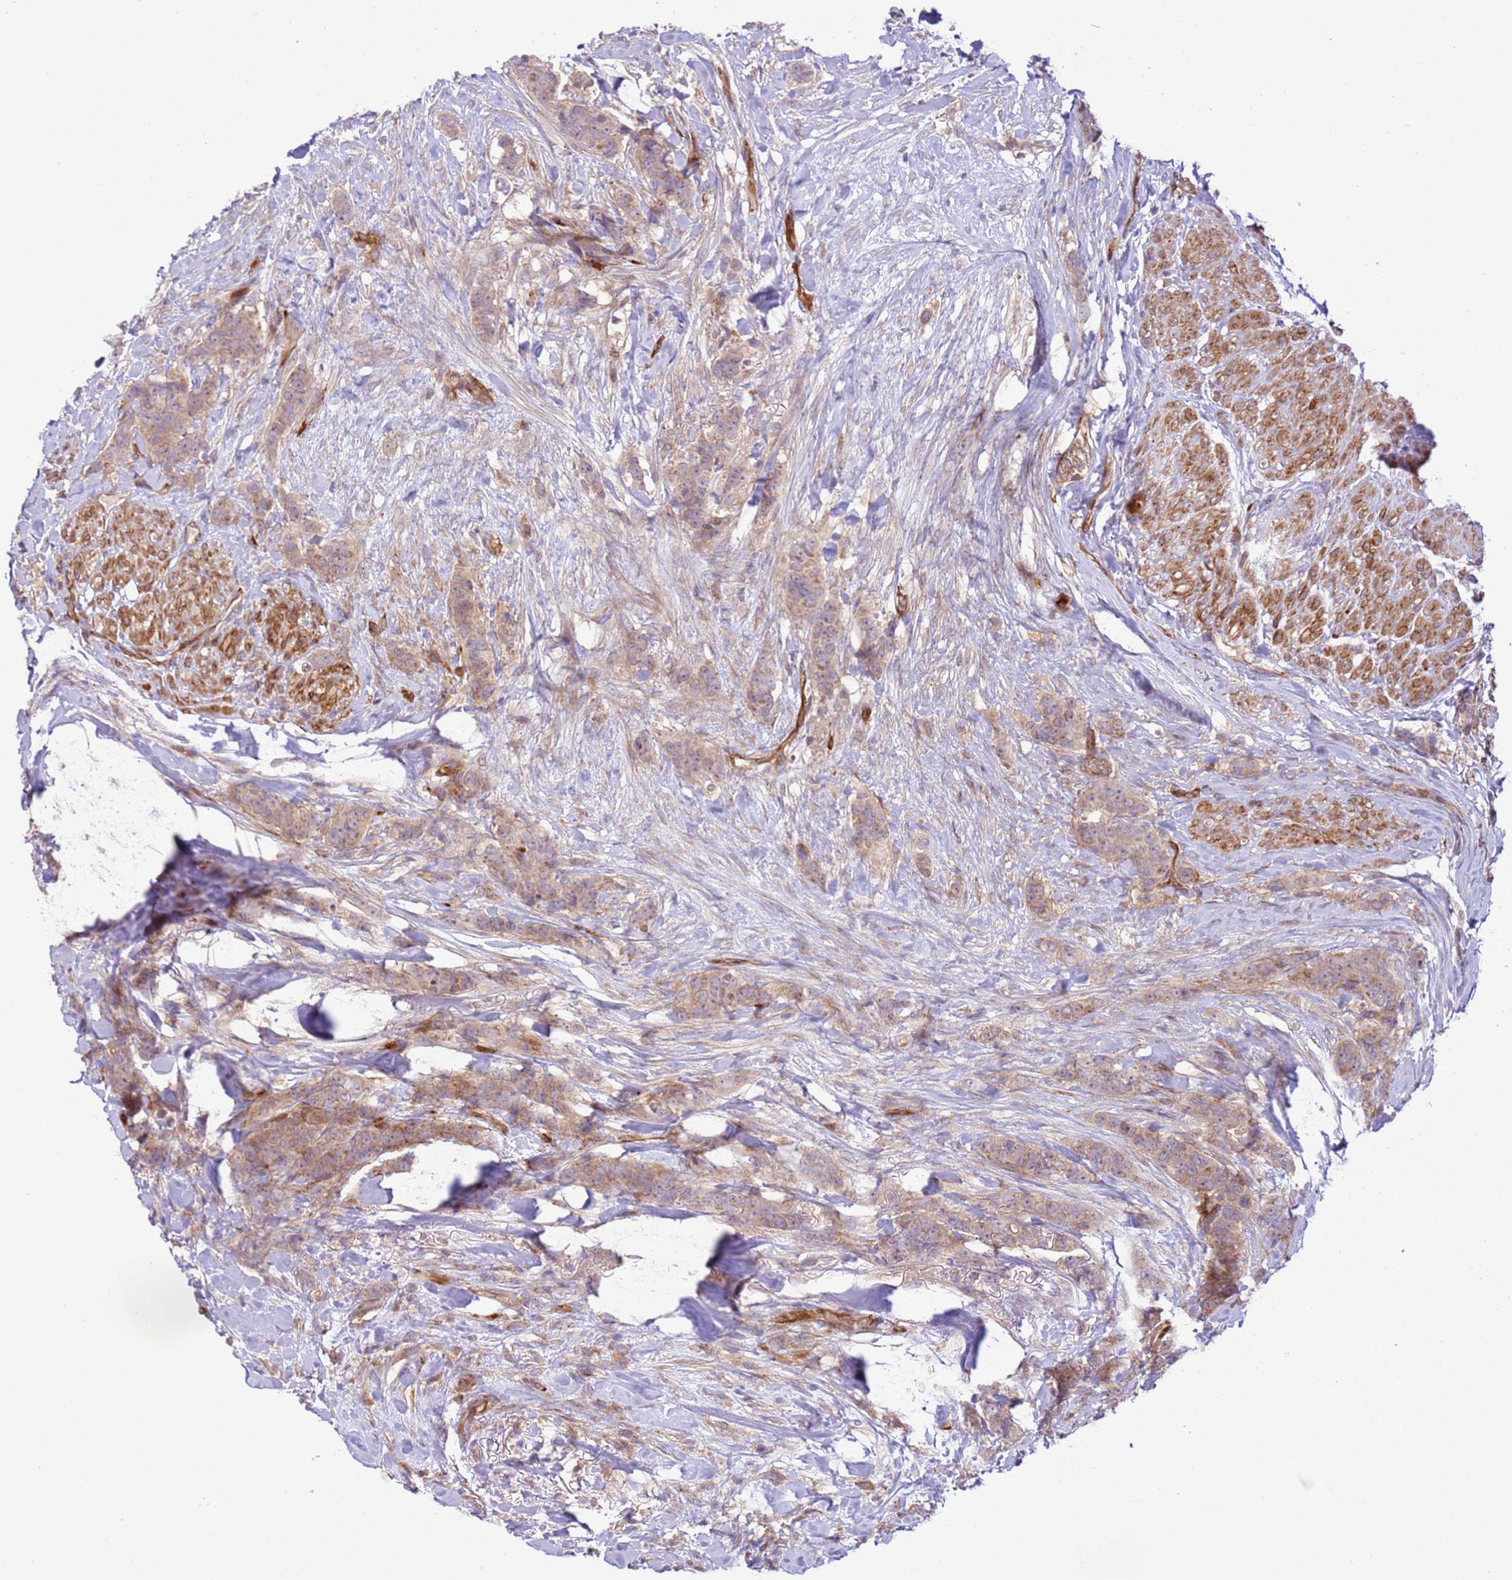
{"staining": {"intensity": "weak", "quantity": "25%-75%", "location": "cytoplasmic/membranous"}, "tissue": "breast cancer", "cell_type": "Tumor cells", "image_type": "cancer", "snomed": [{"axis": "morphology", "description": "Duct carcinoma"}, {"axis": "topography", "description": "Breast"}], "caption": "Tumor cells display low levels of weak cytoplasmic/membranous expression in approximately 25%-75% of cells in breast cancer. The protein of interest is shown in brown color, while the nuclei are stained blue.", "gene": "ZNF624", "patient": {"sex": "female", "age": 40}}